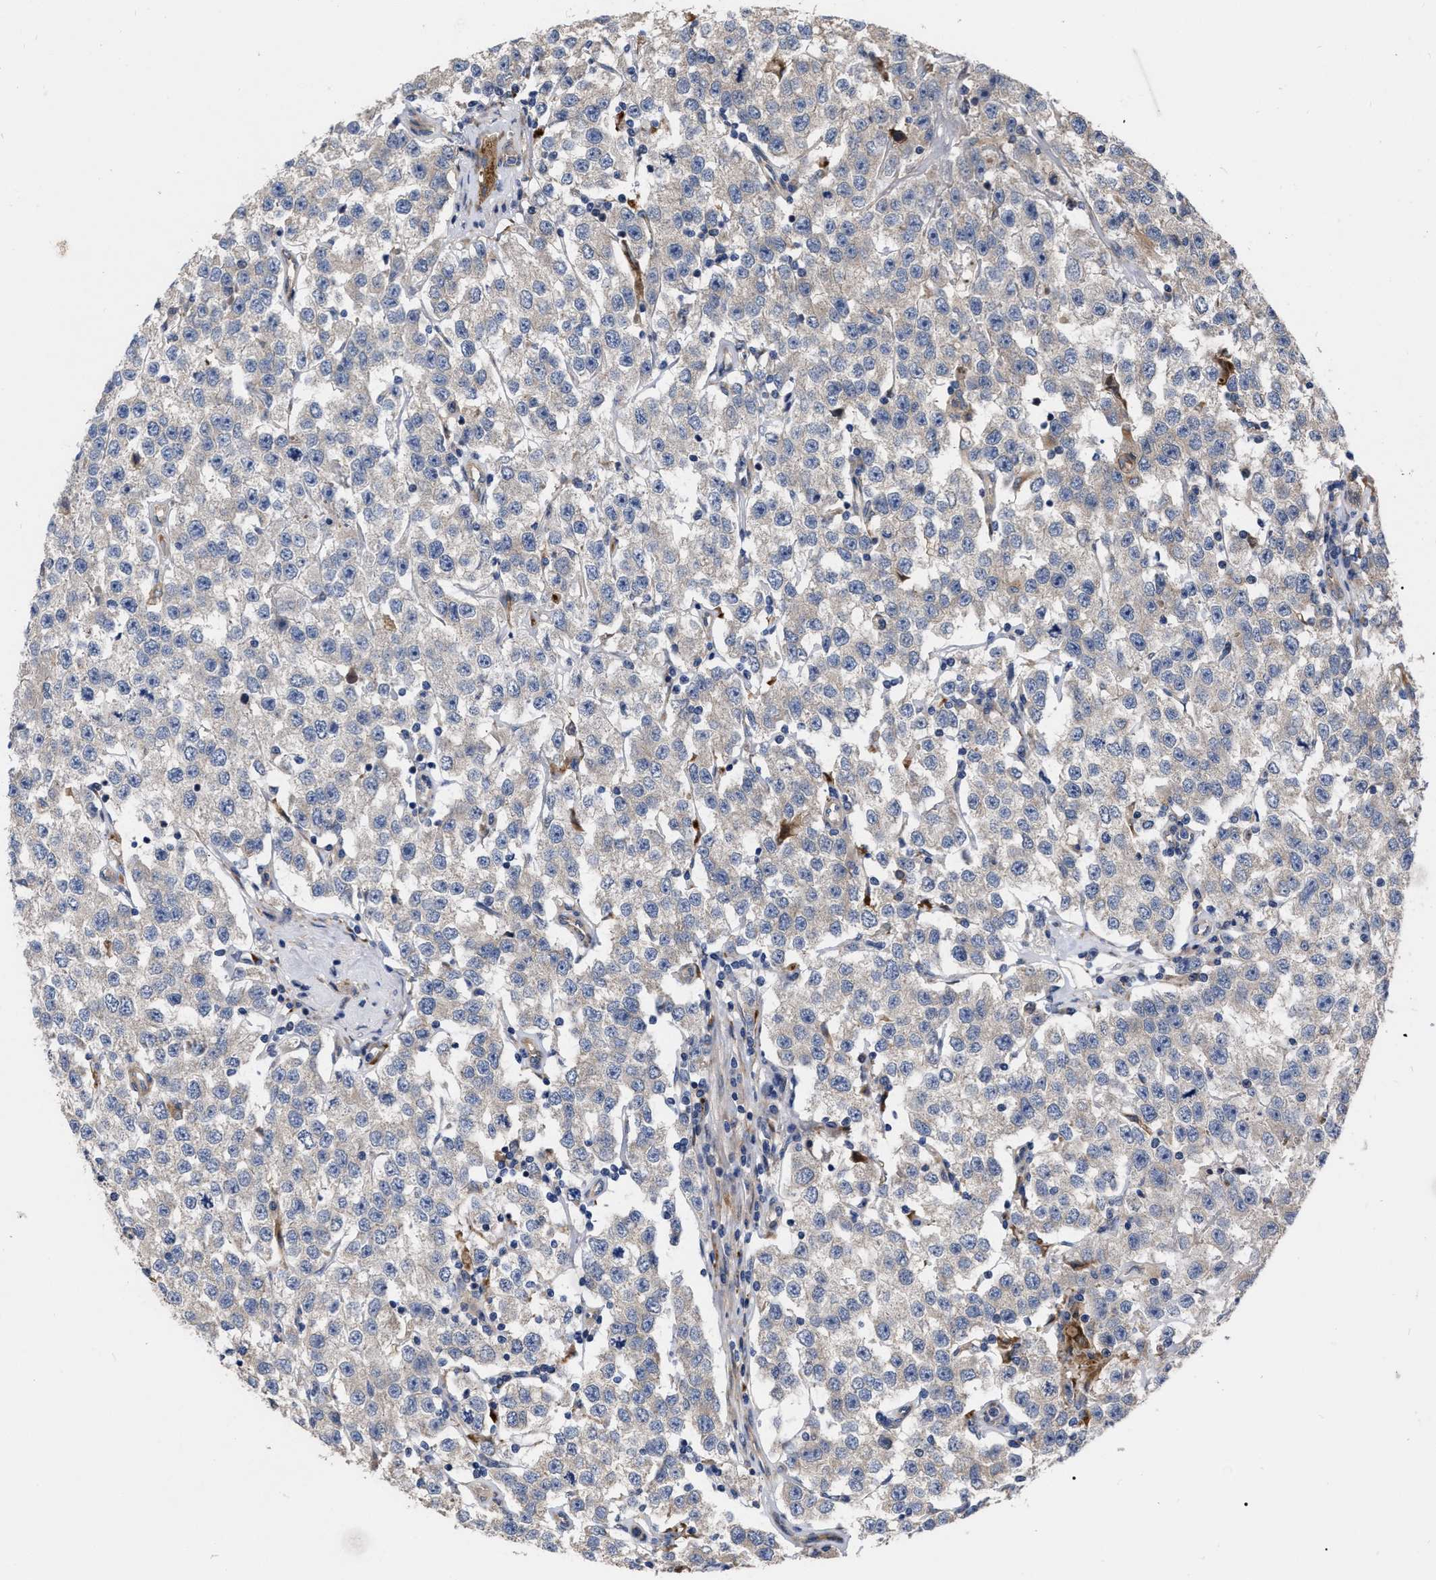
{"staining": {"intensity": "weak", "quantity": "<25%", "location": "cytoplasmic/membranous"}, "tissue": "testis cancer", "cell_type": "Tumor cells", "image_type": "cancer", "snomed": [{"axis": "morphology", "description": "Seminoma, NOS"}, {"axis": "topography", "description": "Testis"}], "caption": "Immunohistochemical staining of testis seminoma demonstrates no significant positivity in tumor cells.", "gene": "MLST8", "patient": {"sex": "male", "age": 52}}